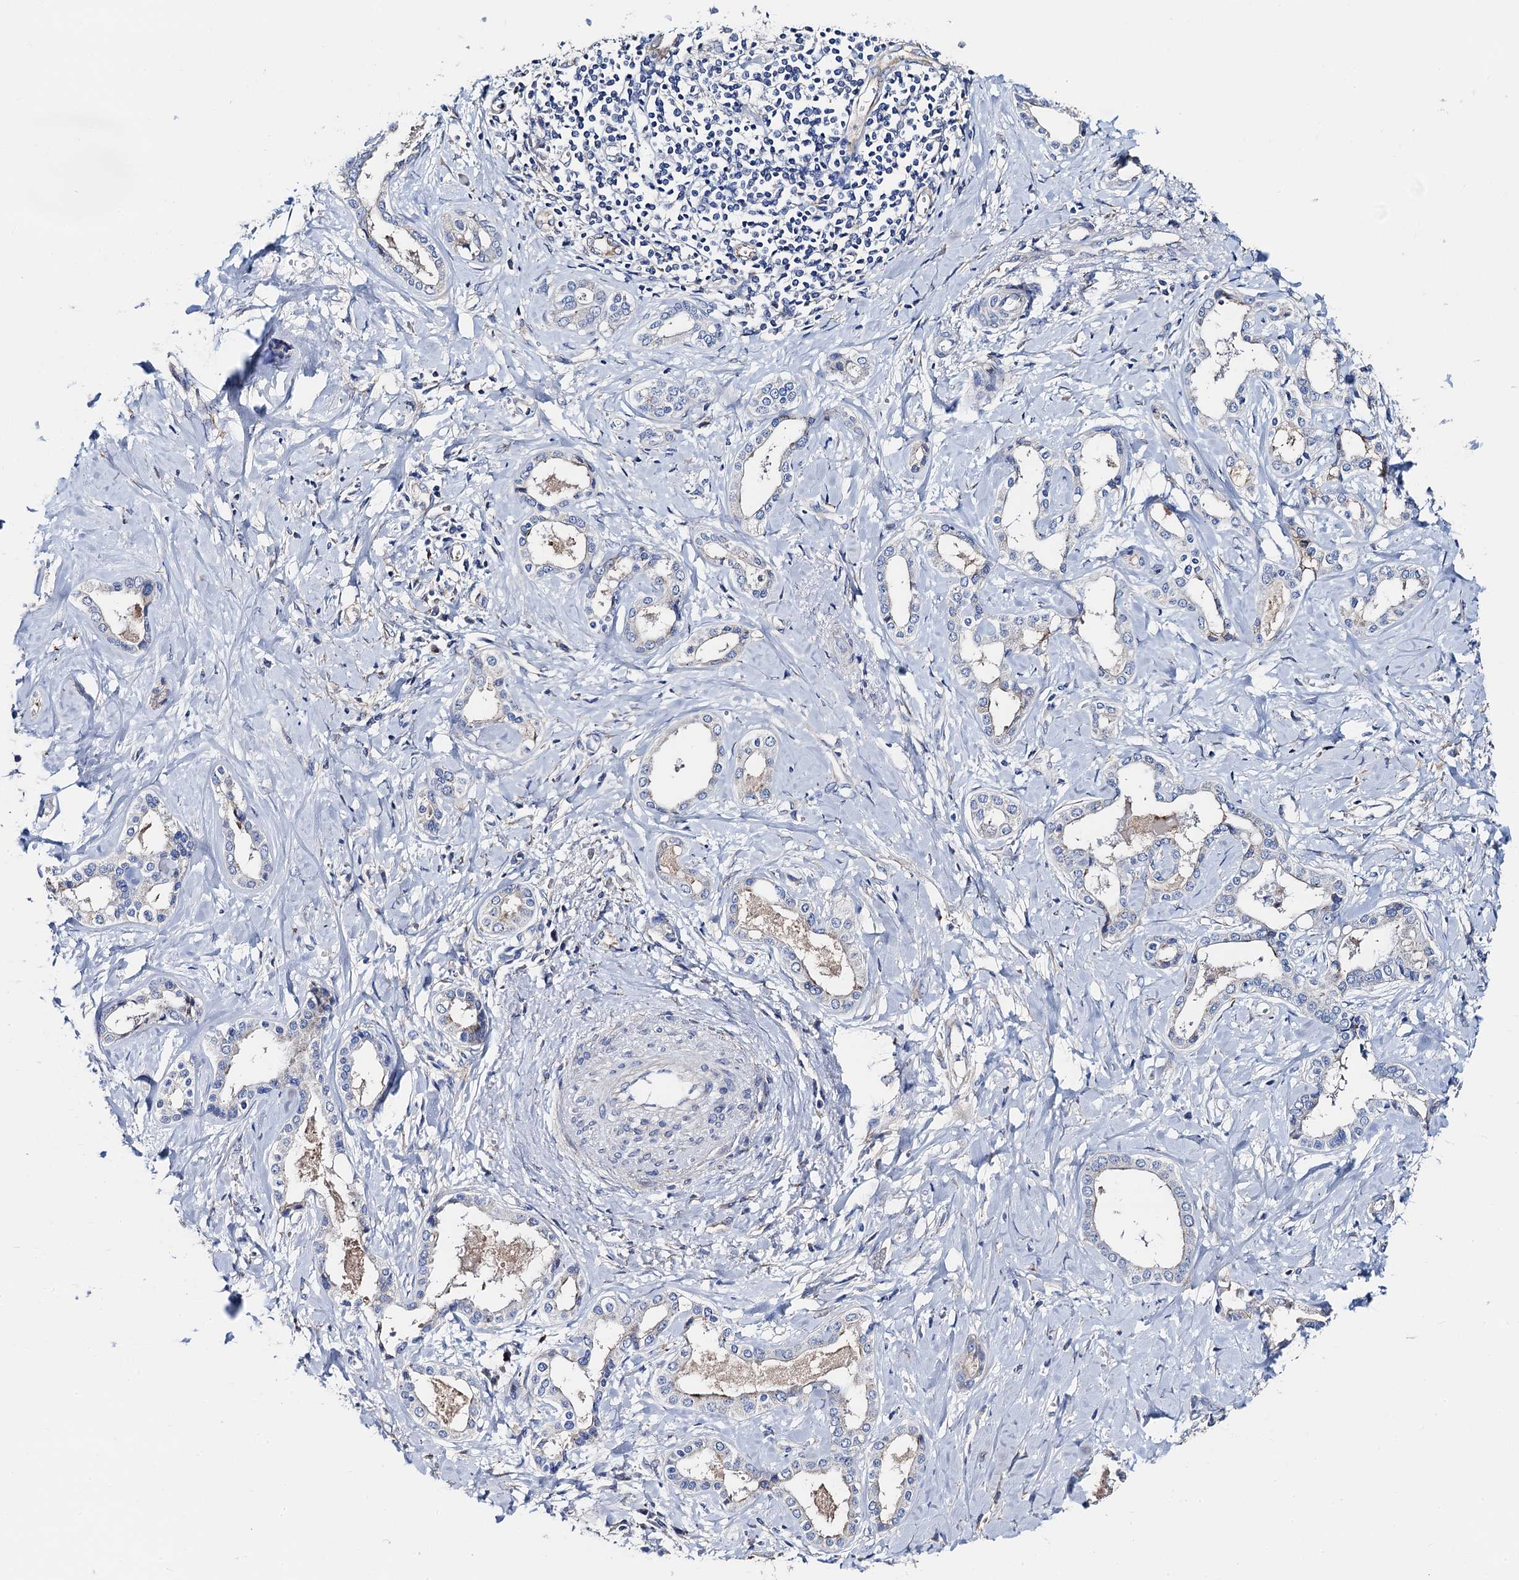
{"staining": {"intensity": "negative", "quantity": "none", "location": "none"}, "tissue": "liver cancer", "cell_type": "Tumor cells", "image_type": "cancer", "snomed": [{"axis": "morphology", "description": "Cholangiocarcinoma"}, {"axis": "topography", "description": "Liver"}], "caption": "Immunohistochemistry photomicrograph of neoplastic tissue: human liver cancer stained with DAB (3,3'-diaminobenzidine) displays no significant protein staining in tumor cells.", "gene": "FREM3", "patient": {"sex": "female", "age": 77}}